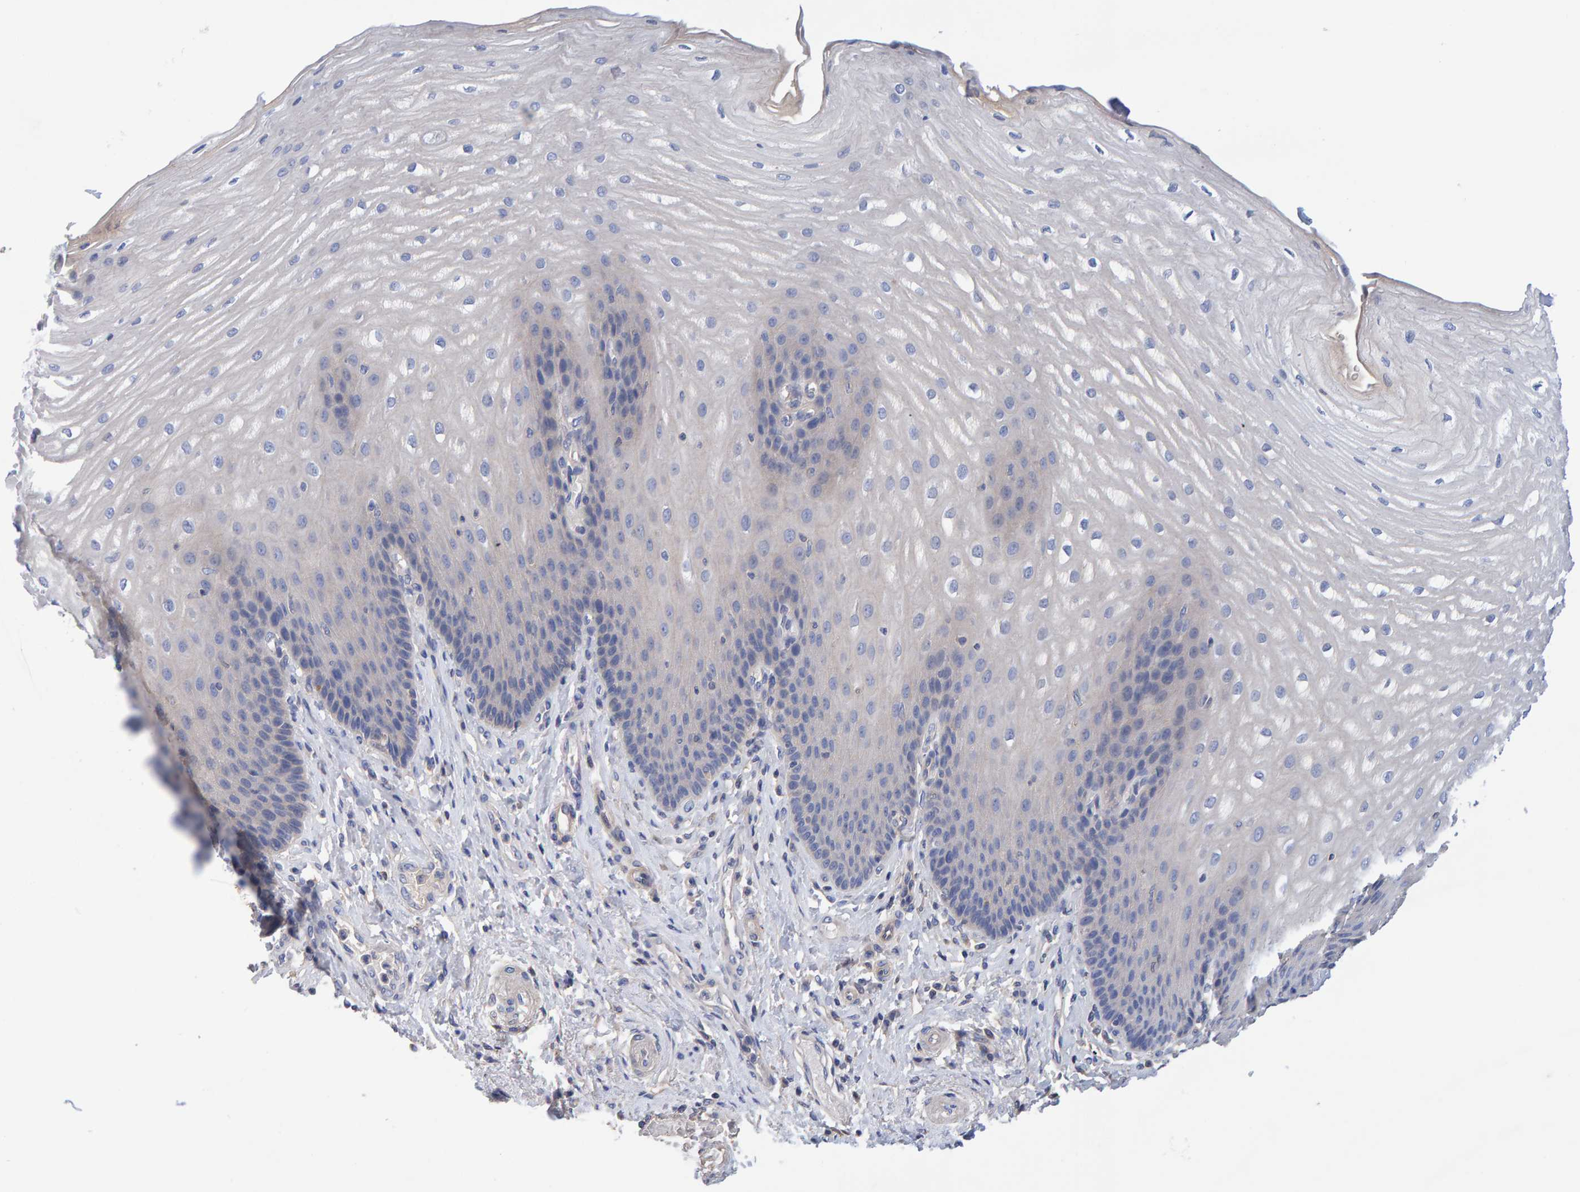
{"staining": {"intensity": "negative", "quantity": "none", "location": "none"}, "tissue": "esophagus", "cell_type": "Squamous epithelial cells", "image_type": "normal", "snomed": [{"axis": "morphology", "description": "Normal tissue, NOS"}, {"axis": "topography", "description": "Esophagus"}], "caption": "Squamous epithelial cells are negative for protein expression in normal human esophagus.", "gene": "EFR3A", "patient": {"sex": "male", "age": 54}}